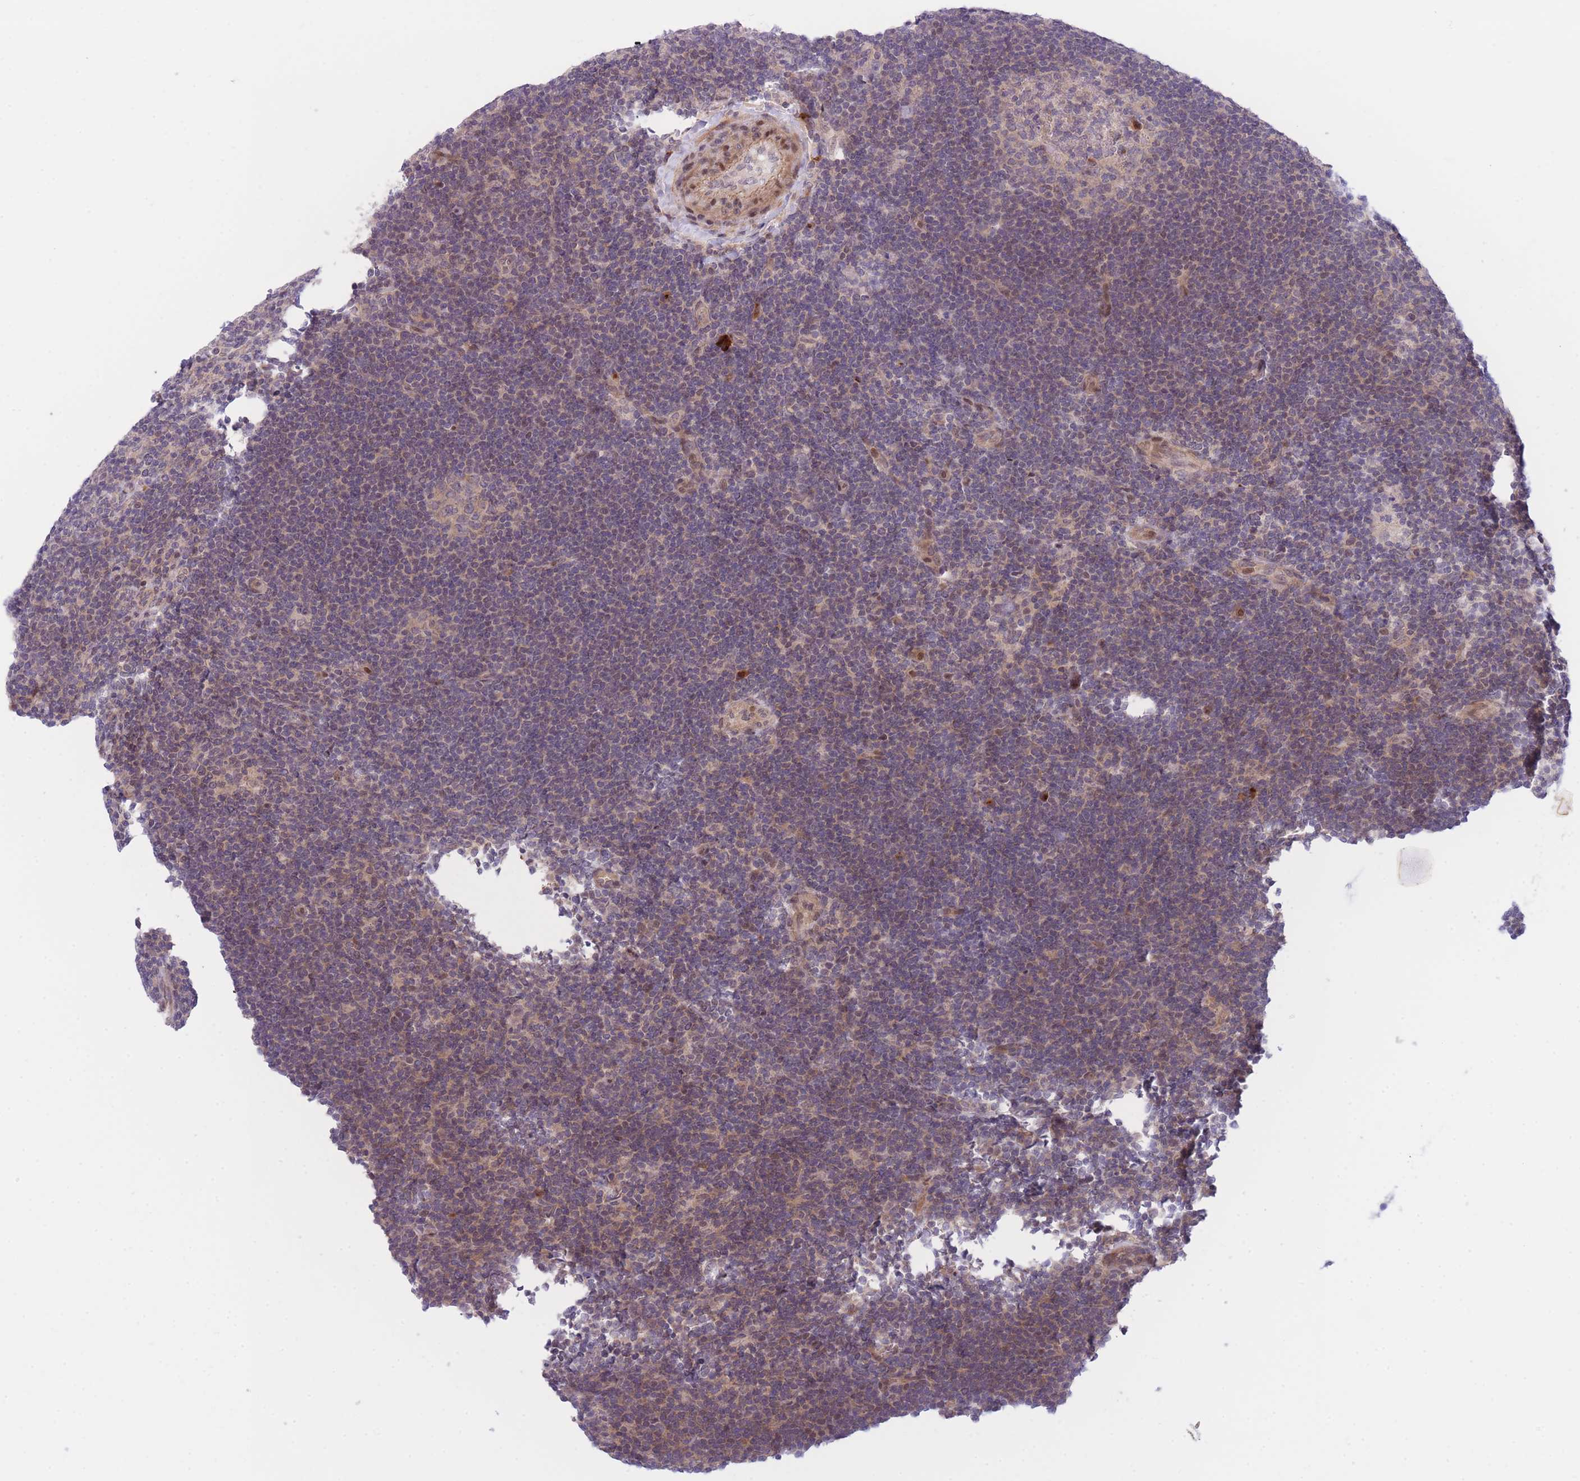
{"staining": {"intensity": "moderate", "quantity": "<25%", "location": "cytoplasmic/membranous,nuclear"}, "tissue": "lymphoma", "cell_type": "Tumor cells", "image_type": "cancer", "snomed": [{"axis": "morphology", "description": "Hodgkin's disease, NOS"}, {"axis": "topography", "description": "Lymph node"}], "caption": "Approximately <25% of tumor cells in human Hodgkin's disease exhibit moderate cytoplasmic/membranous and nuclear protein staining as visualized by brown immunohistochemical staining.", "gene": "CDC25B", "patient": {"sex": "female", "age": 57}}